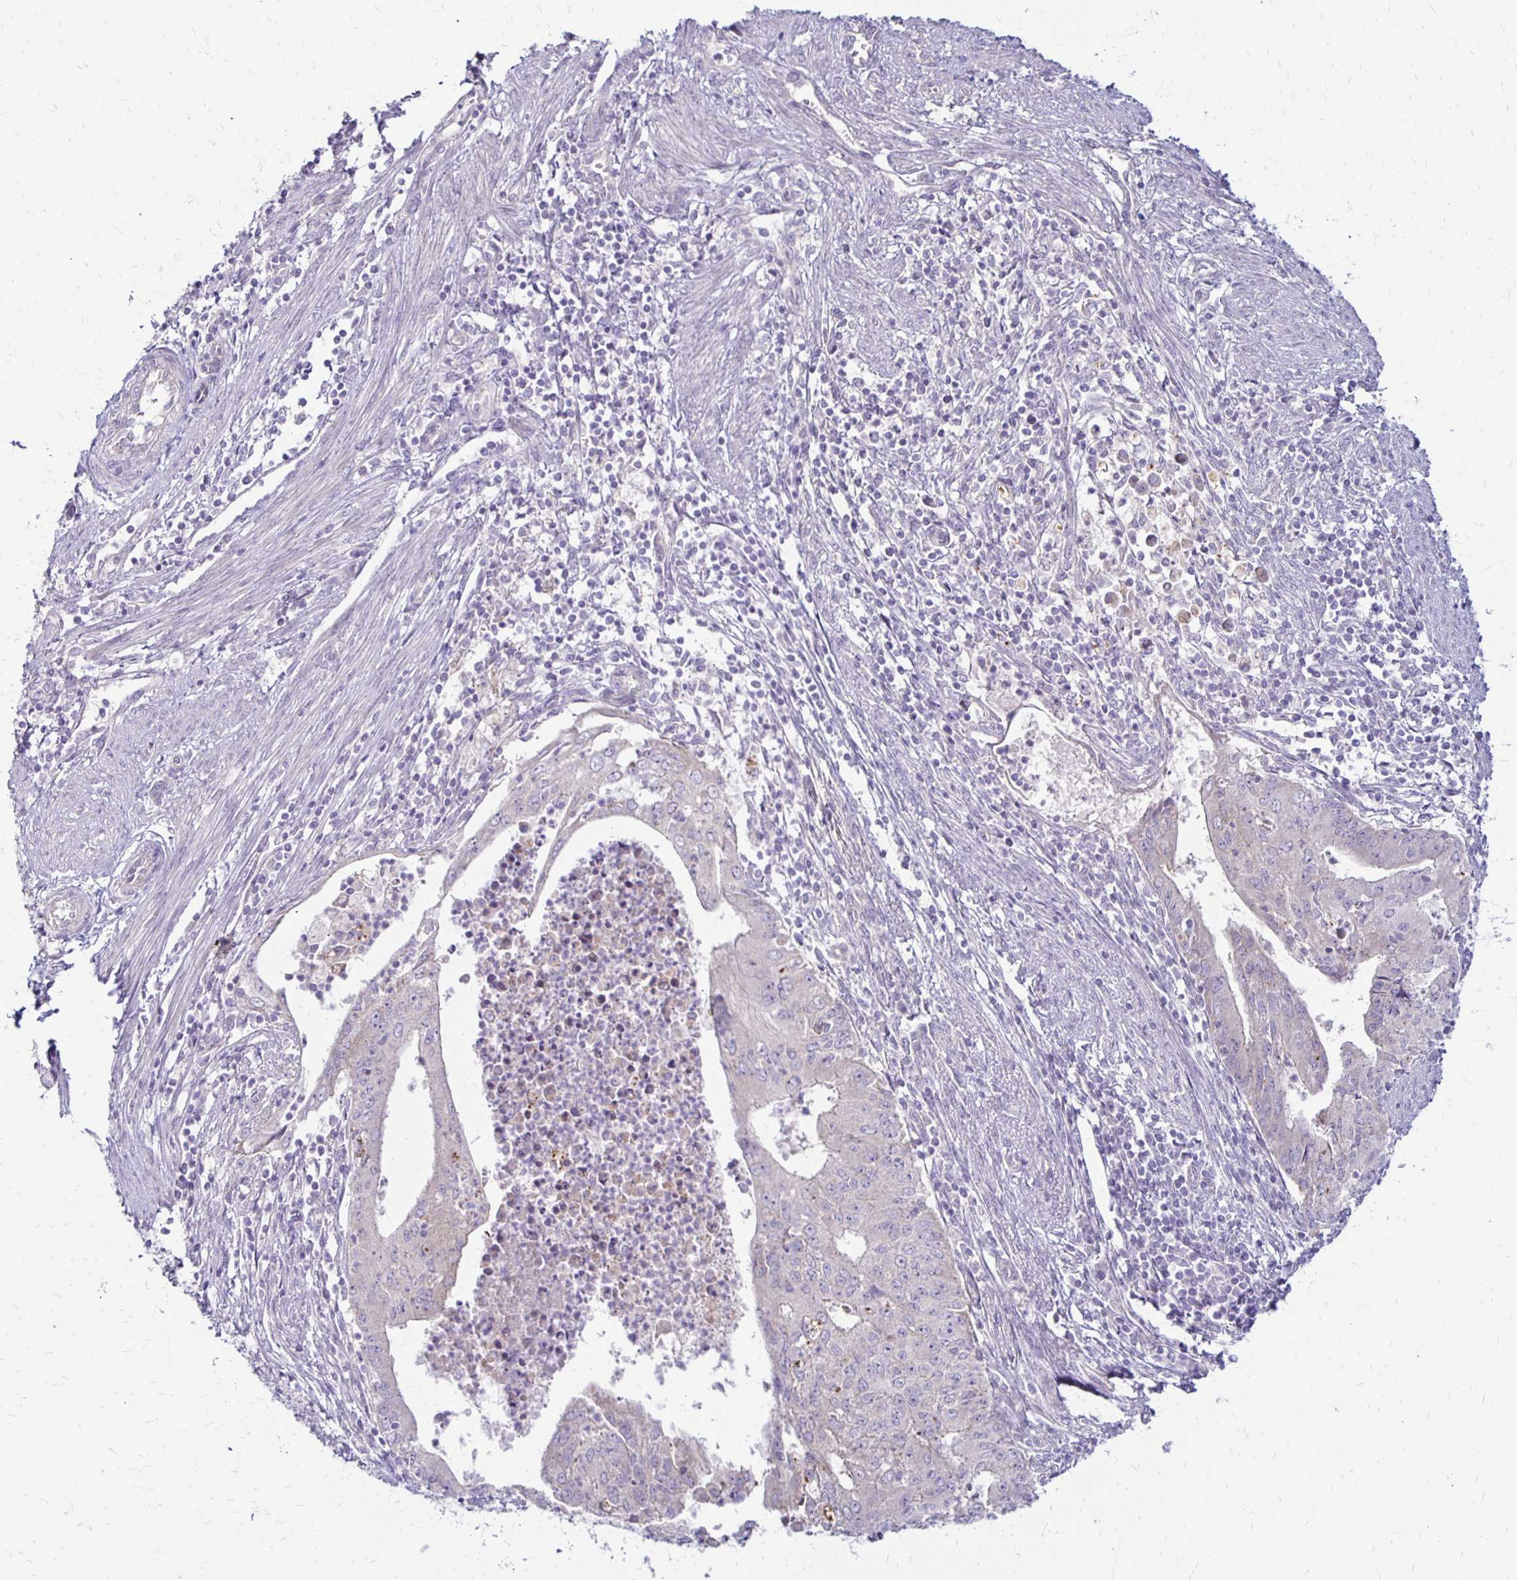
{"staining": {"intensity": "negative", "quantity": "none", "location": "none"}, "tissue": "endometrial cancer", "cell_type": "Tumor cells", "image_type": "cancer", "snomed": [{"axis": "morphology", "description": "Adenocarcinoma, NOS"}, {"axis": "topography", "description": "Endometrium"}], "caption": "This is an IHC photomicrograph of human endometrial cancer (adenocarcinoma). There is no staining in tumor cells.", "gene": "KATNBL1", "patient": {"sex": "female", "age": 50}}